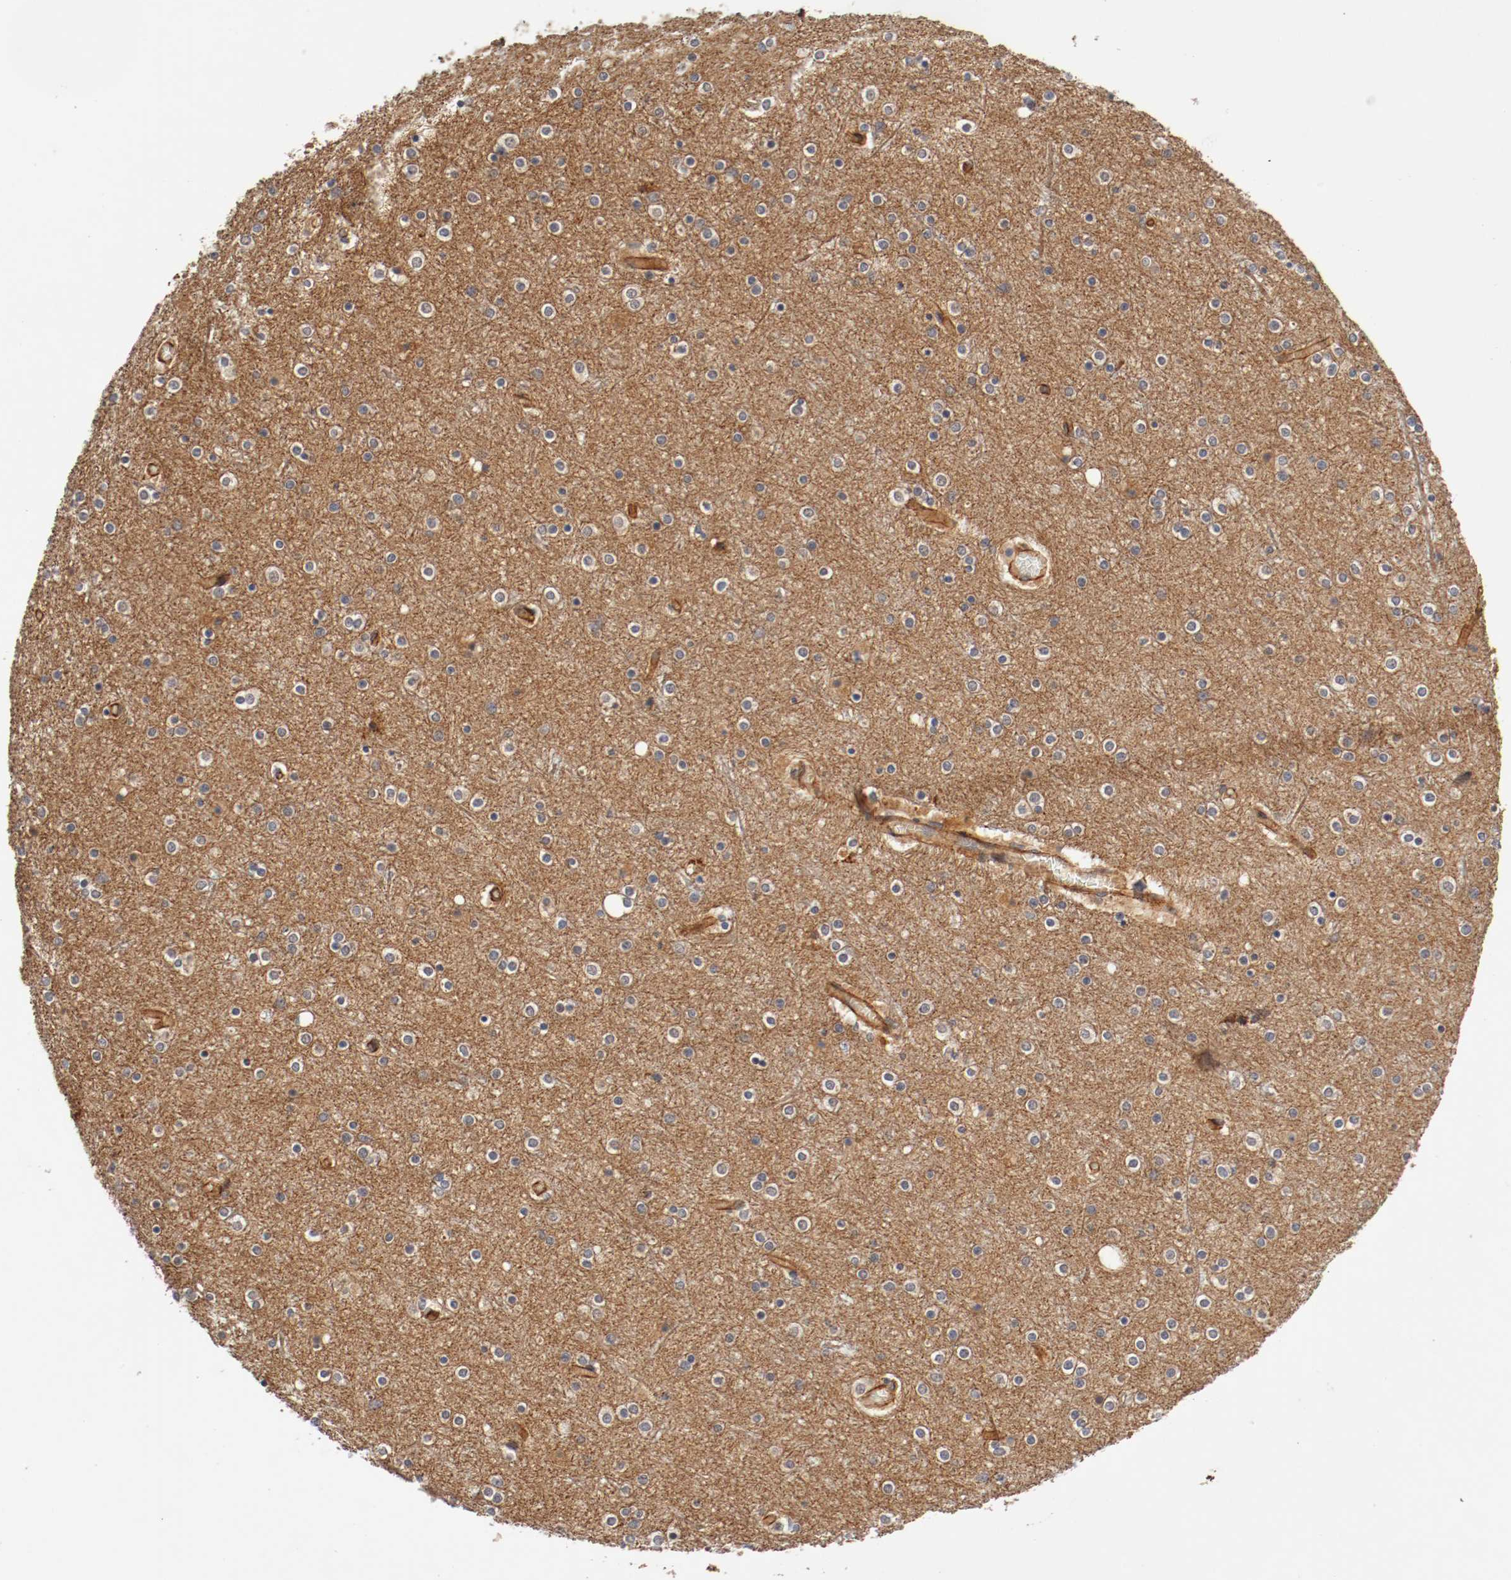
{"staining": {"intensity": "moderate", "quantity": ">75%", "location": "cytoplasmic/membranous"}, "tissue": "cerebral cortex", "cell_type": "Endothelial cells", "image_type": "normal", "snomed": [{"axis": "morphology", "description": "Normal tissue, NOS"}, {"axis": "topography", "description": "Cerebral cortex"}], "caption": "An IHC photomicrograph of benign tissue is shown. Protein staining in brown highlights moderate cytoplasmic/membranous positivity in cerebral cortex within endothelial cells. Immunohistochemistry (ihc) stains the protein of interest in brown and the nuclei are stained blue.", "gene": "TYK2", "patient": {"sex": "female", "age": 54}}